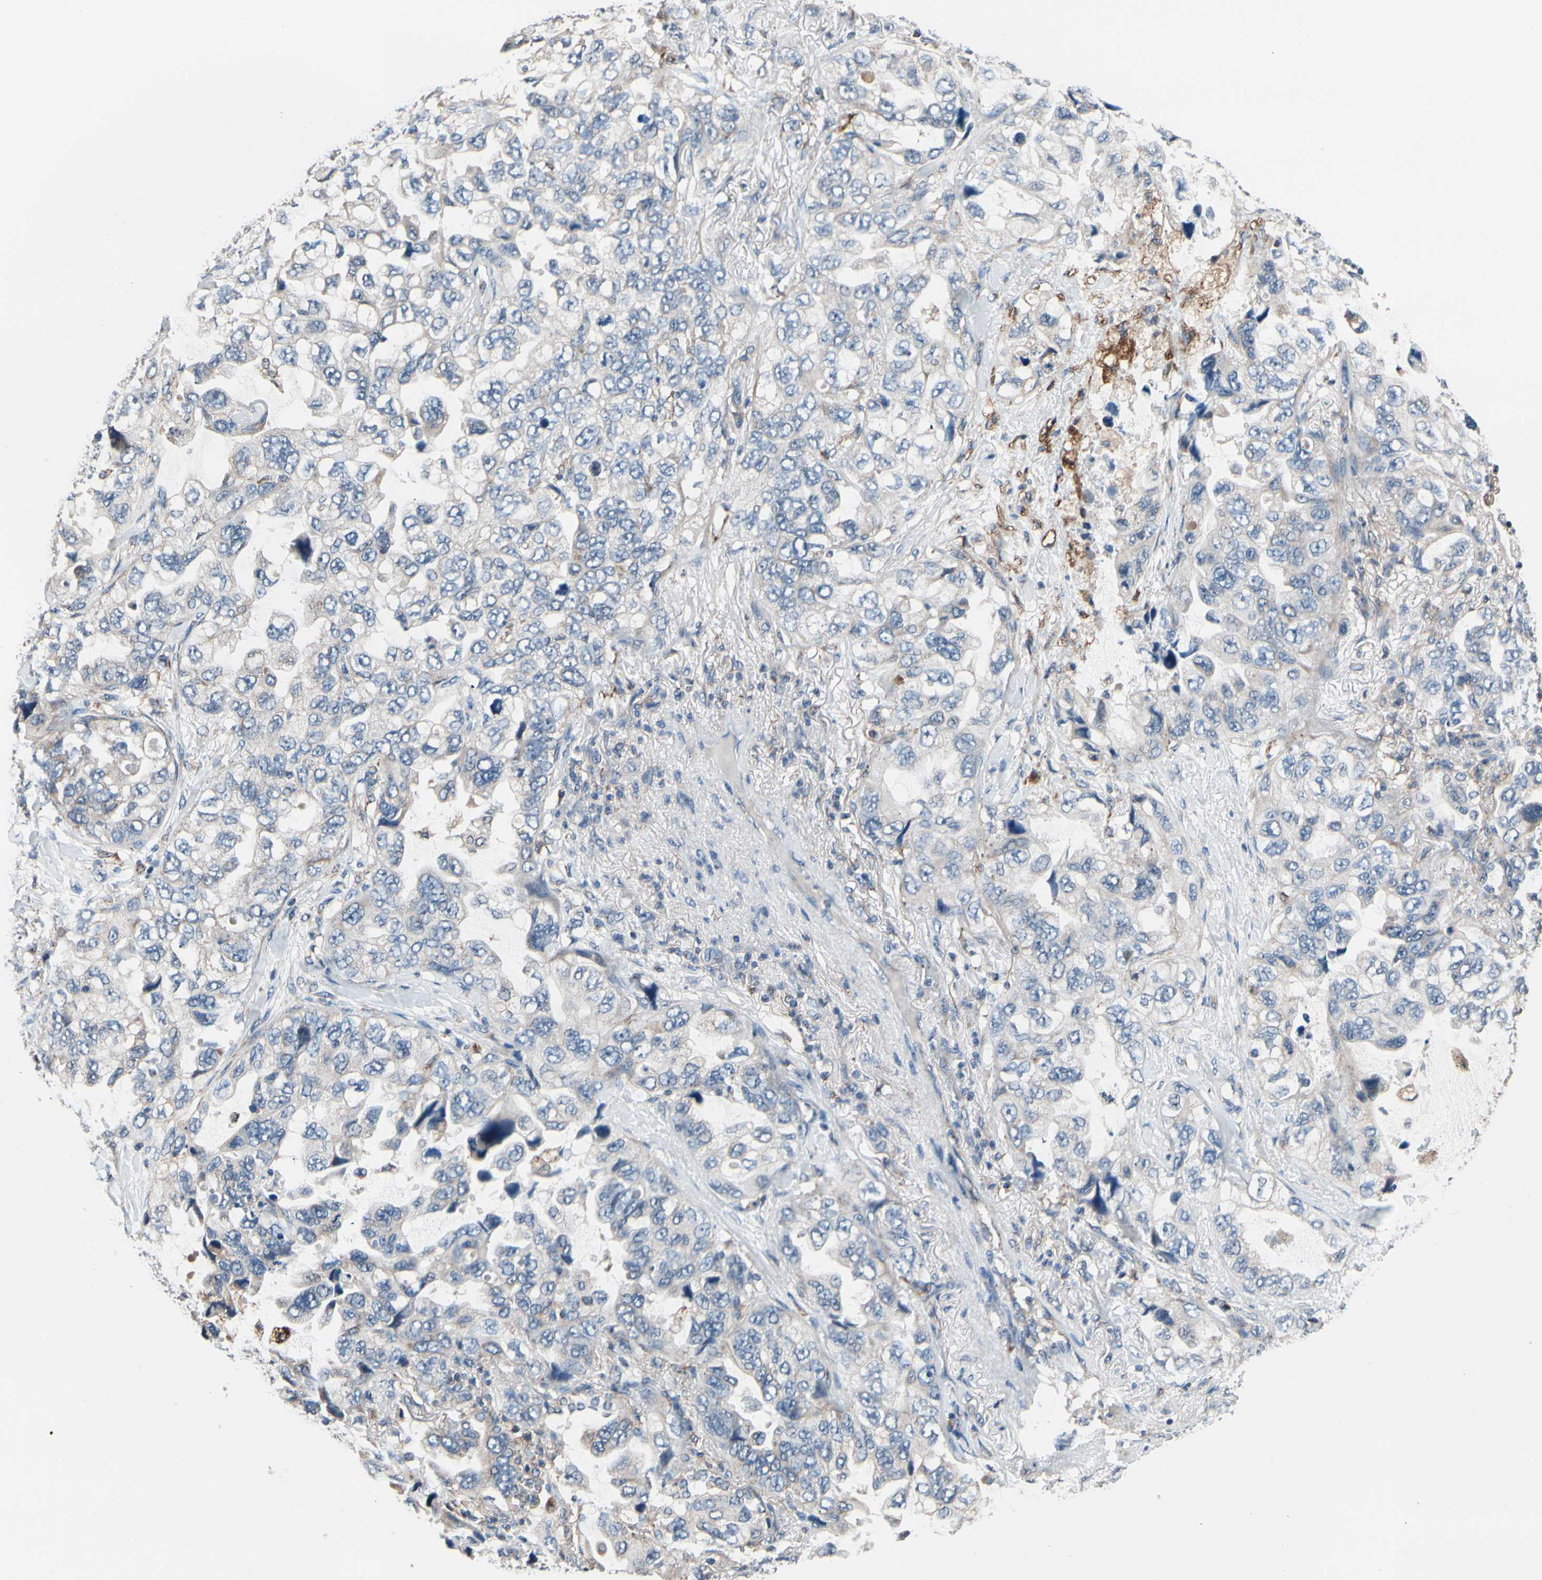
{"staining": {"intensity": "negative", "quantity": "none", "location": "none"}, "tissue": "lung cancer", "cell_type": "Tumor cells", "image_type": "cancer", "snomed": [{"axis": "morphology", "description": "Squamous cell carcinoma, NOS"}, {"axis": "topography", "description": "Lung"}], "caption": "An image of human lung cancer (squamous cell carcinoma) is negative for staining in tumor cells.", "gene": "TMEM176A", "patient": {"sex": "female", "age": 73}}